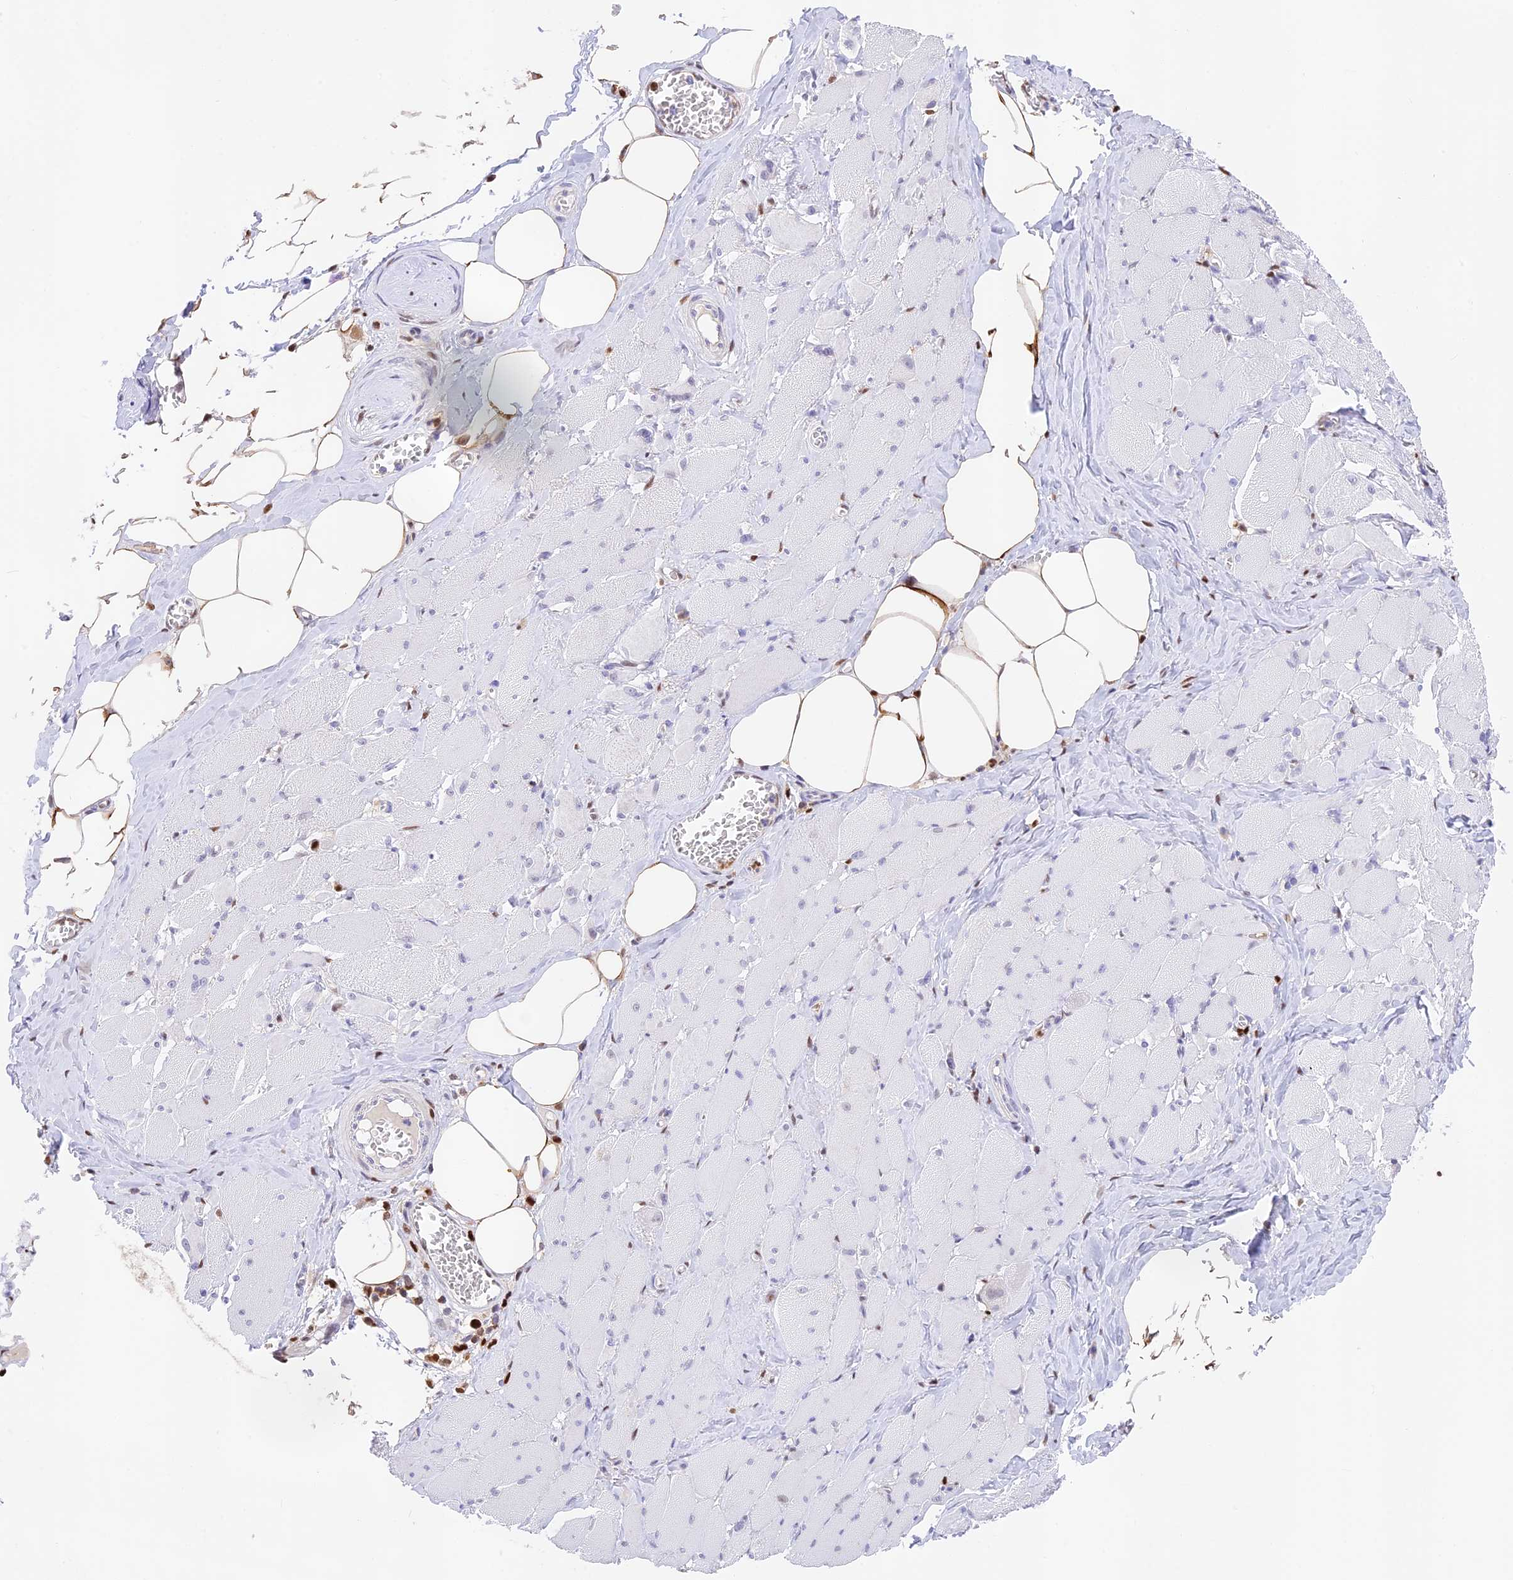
{"staining": {"intensity": "negative", "quantity": "none", "location": "none"}, "tissue": "skeletal muscle", "cell_type": "Myocytes", "image_type": "normal", "snomed": [{"axis": "morphology", "description": "Normal tissue, NOS"}, {"axis": "morphology", "description": "Basal cell carcinoma"}, {"axis": "topography", "description": "Skeletal muscle"}], "caption": "Immunohistochemistry of benign human skeletal muscle displays no expression in myocytes. Brightfield microscopy of immunohistochemistry (IHC) stained with DAB (3,3'-diaminobenzidine) (brown) and hematoxylin (blue), captured at high magnification.", "gene": "DENND1C", "patient": {"sex": "female", "age": 64}}